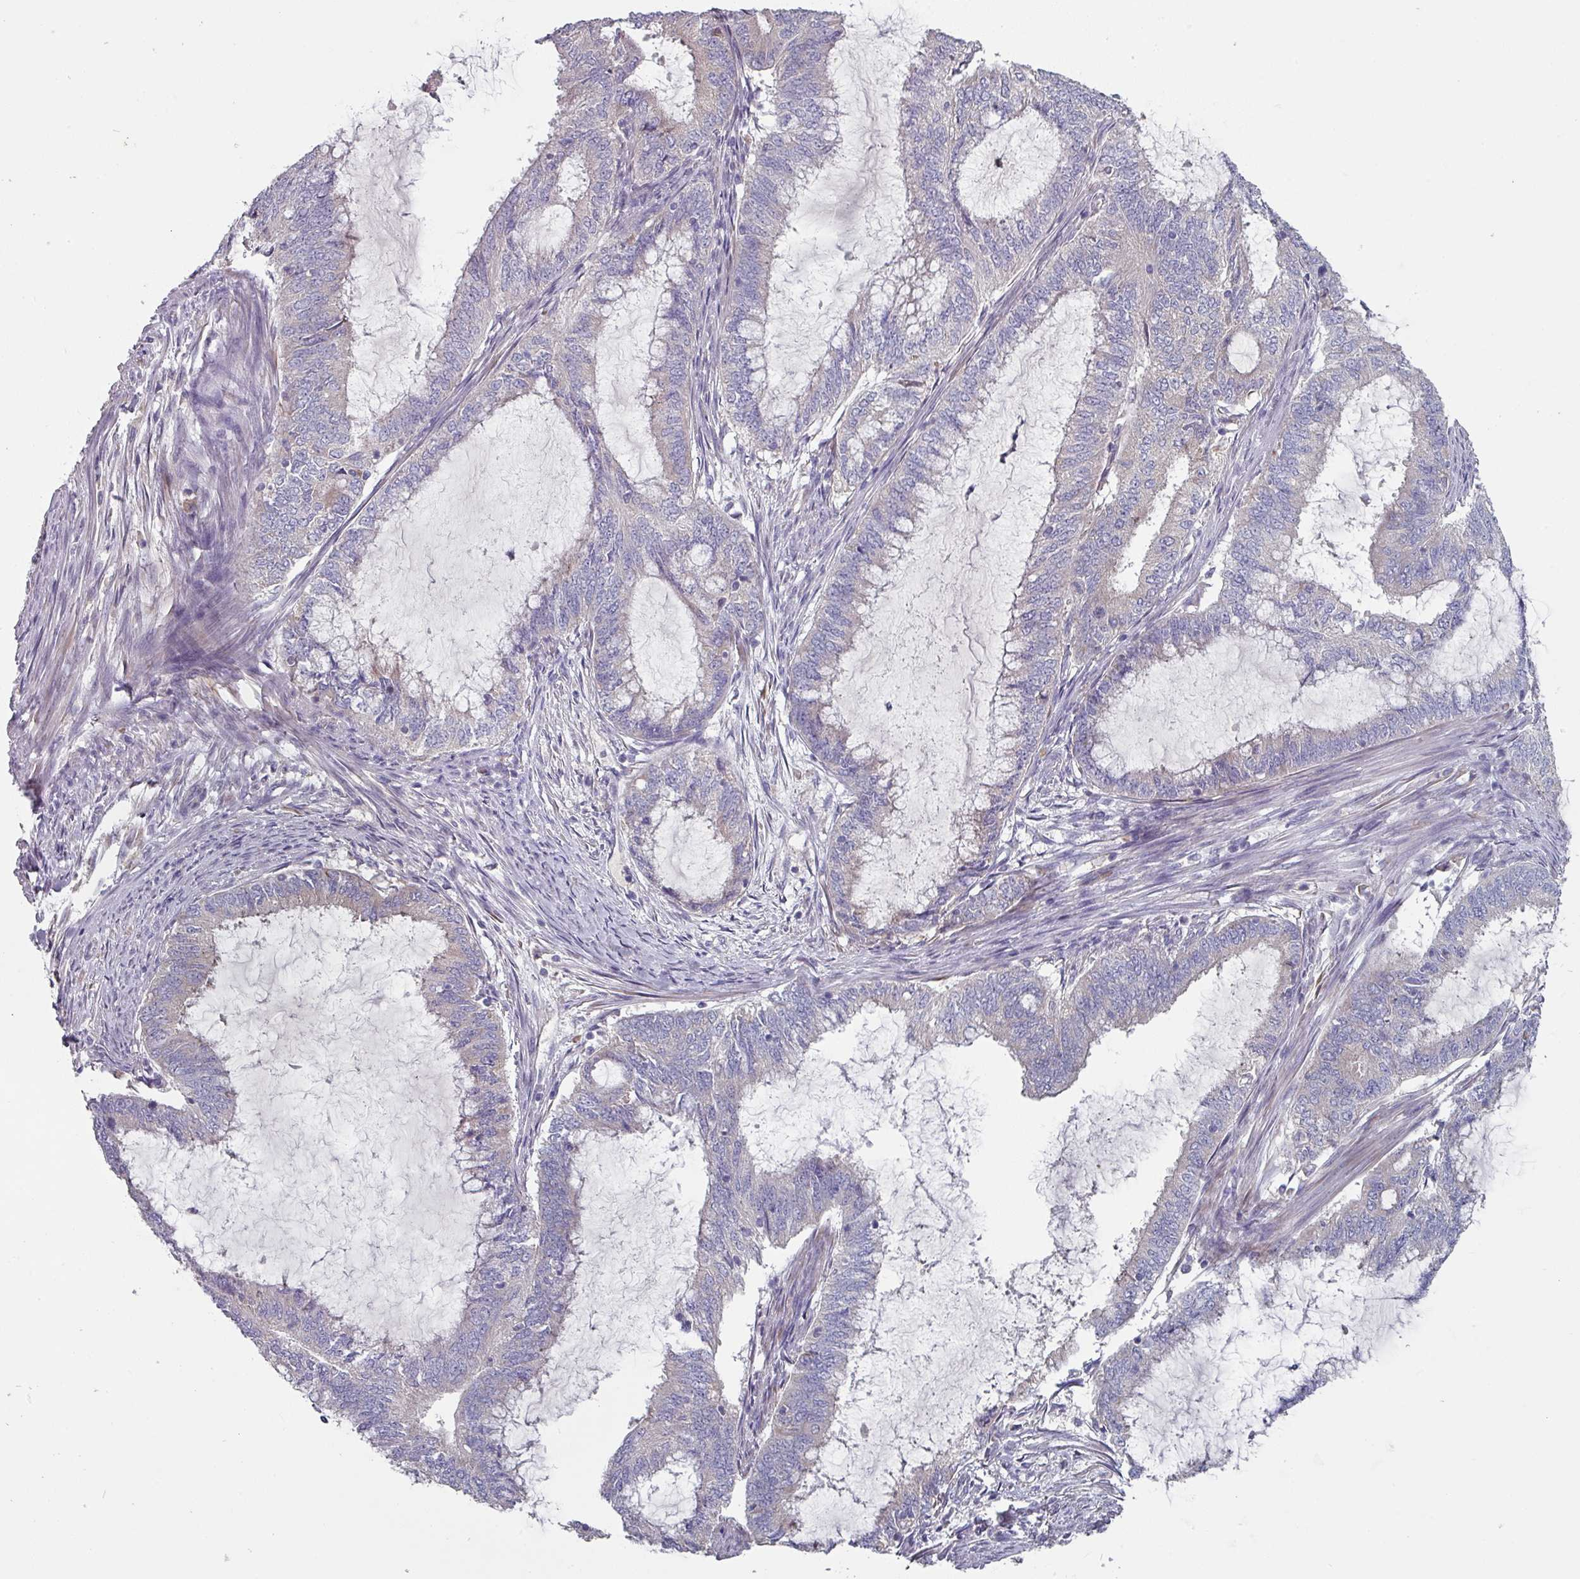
{"staining": {"intensity": "negative", "quantity": "none", "location": "none"}, "tissue": "endometrial cancer", "cell_type": "Tumor cells", "image_type": "cancer", "snomed": [{"axis": "morphology", "description": "Adenocarcinoma, NOS"}, {"axis": "topography", "description": "Endometrium"}], "caption": "Human endometrial adenocarcinoma stained for a protein using immunohistochemistry reveals no staining in tumor cells.", "gene": "PRAMEF8", "patient": {"sex": "female", "age": 51}}